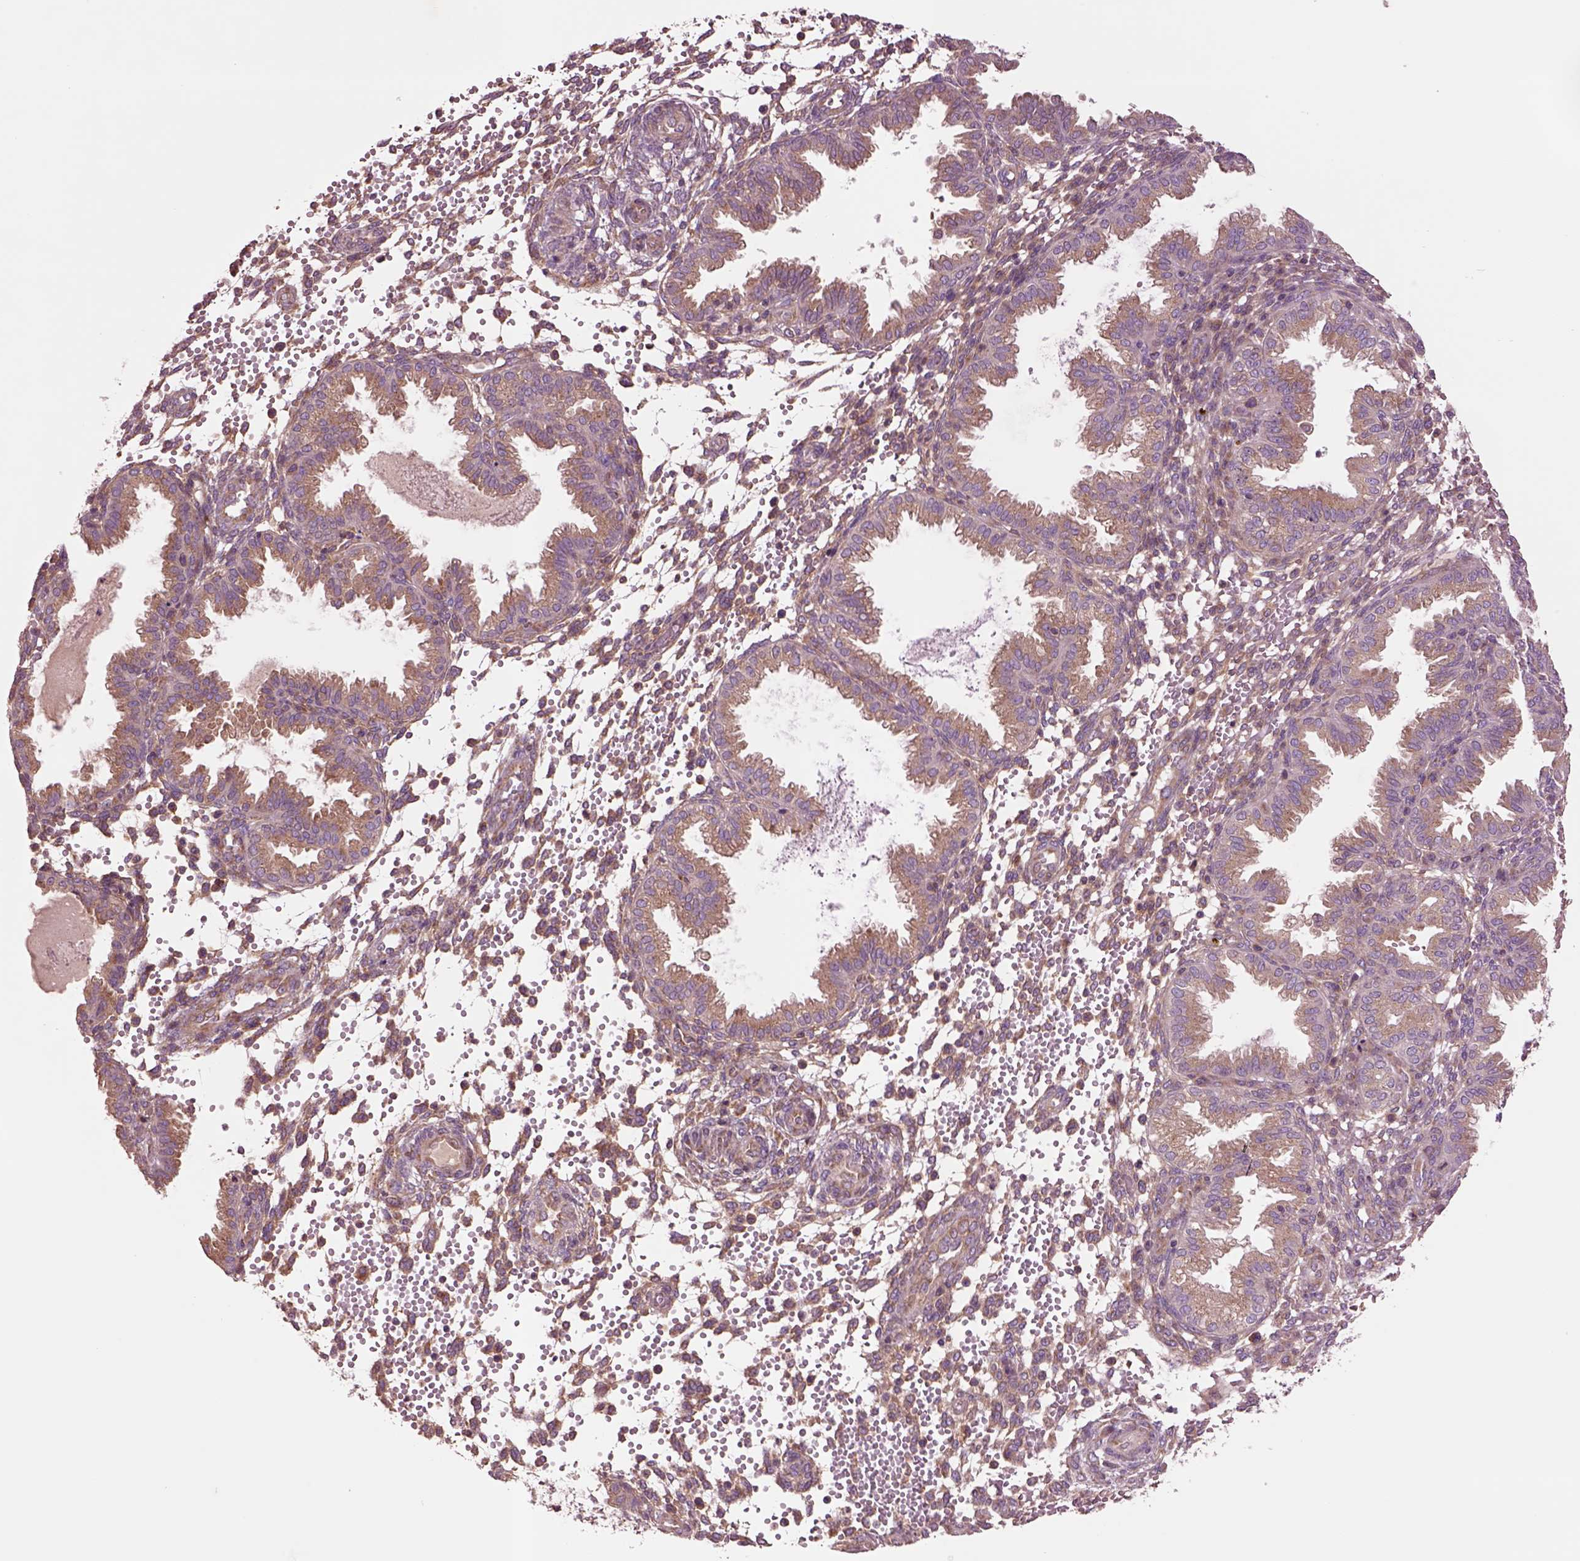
{"staining": {"intensity": "moderate", "quantity": ">75%", "location": "cytoplasmic/membranous"}, "tissue": "endometrium", "cell_type": "Cells in endometrial stroma", "image_type": "normal", "snomed": [{"axis": "morphology", "description": "Normal tissue, NOS"}, {"axis": "topography", "description": "Endometrium"}], "caption": "This is a photomicrograph of immunohistochemistry staining of benign endometrium, which shows moderate positivity in the cytoplasmic/membranous of cells in endometrial stroma.", "gene": "SEC23A", "patient": {"sex": "female", "age": 33}}